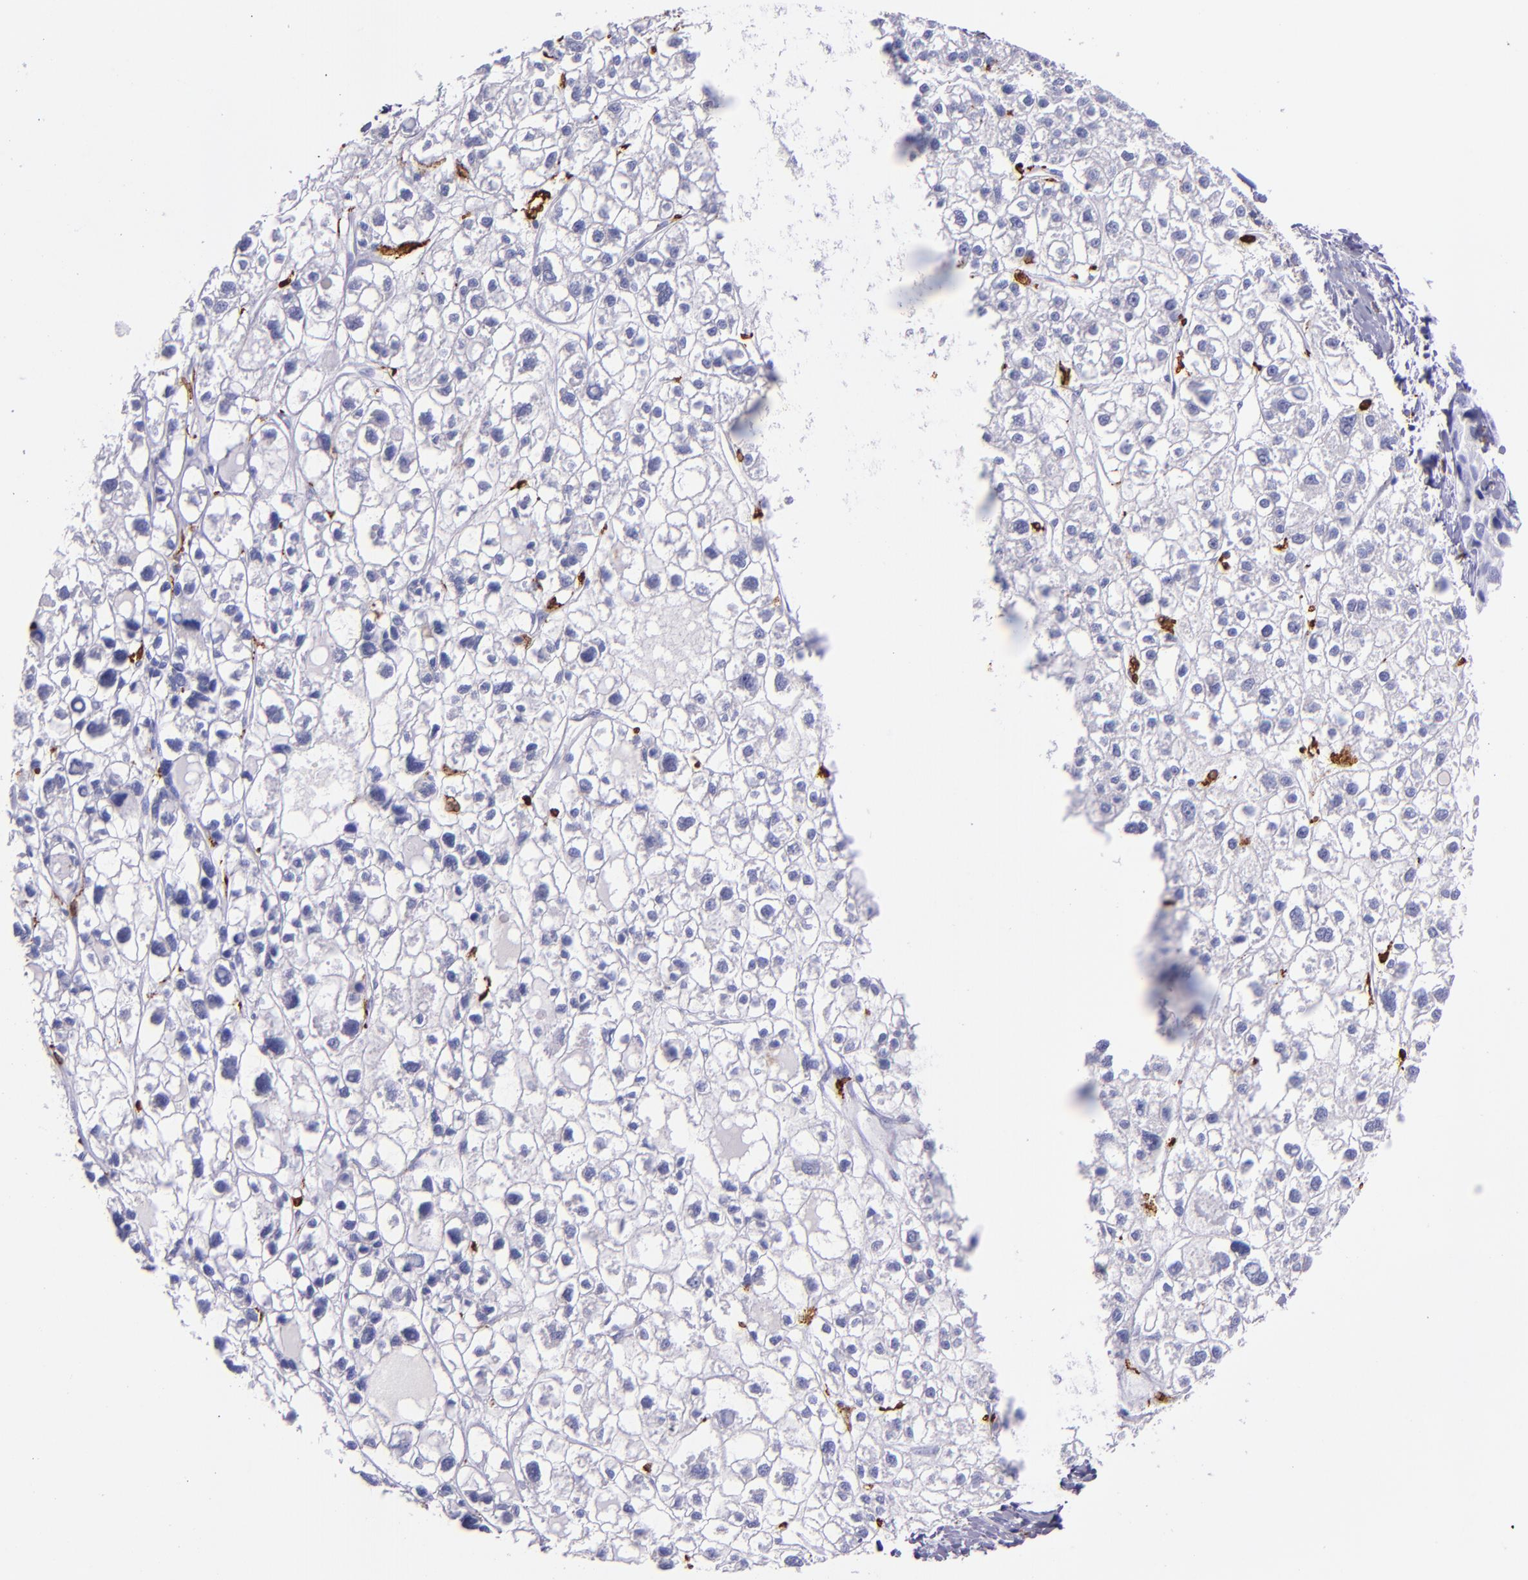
{"staining": {"intensity": "negative", "quantity": "none", "location": "none"}, "tissue": "liver cancer", "cell_type": "Tumor cells", "image_type": "cancer", "snomed": [{"axis": "morphology", "description": "Carcinoma, Hepatocellular, NOS"}, {"axis": "topography", "description": "Liver"}], "caption": "This is an immunohistochemistry (IHC) photomicrograph of liver cancer. There is no expression in tumor cells.", "gene": "CD163", "patient": {"sex": "female", "age": 85}}